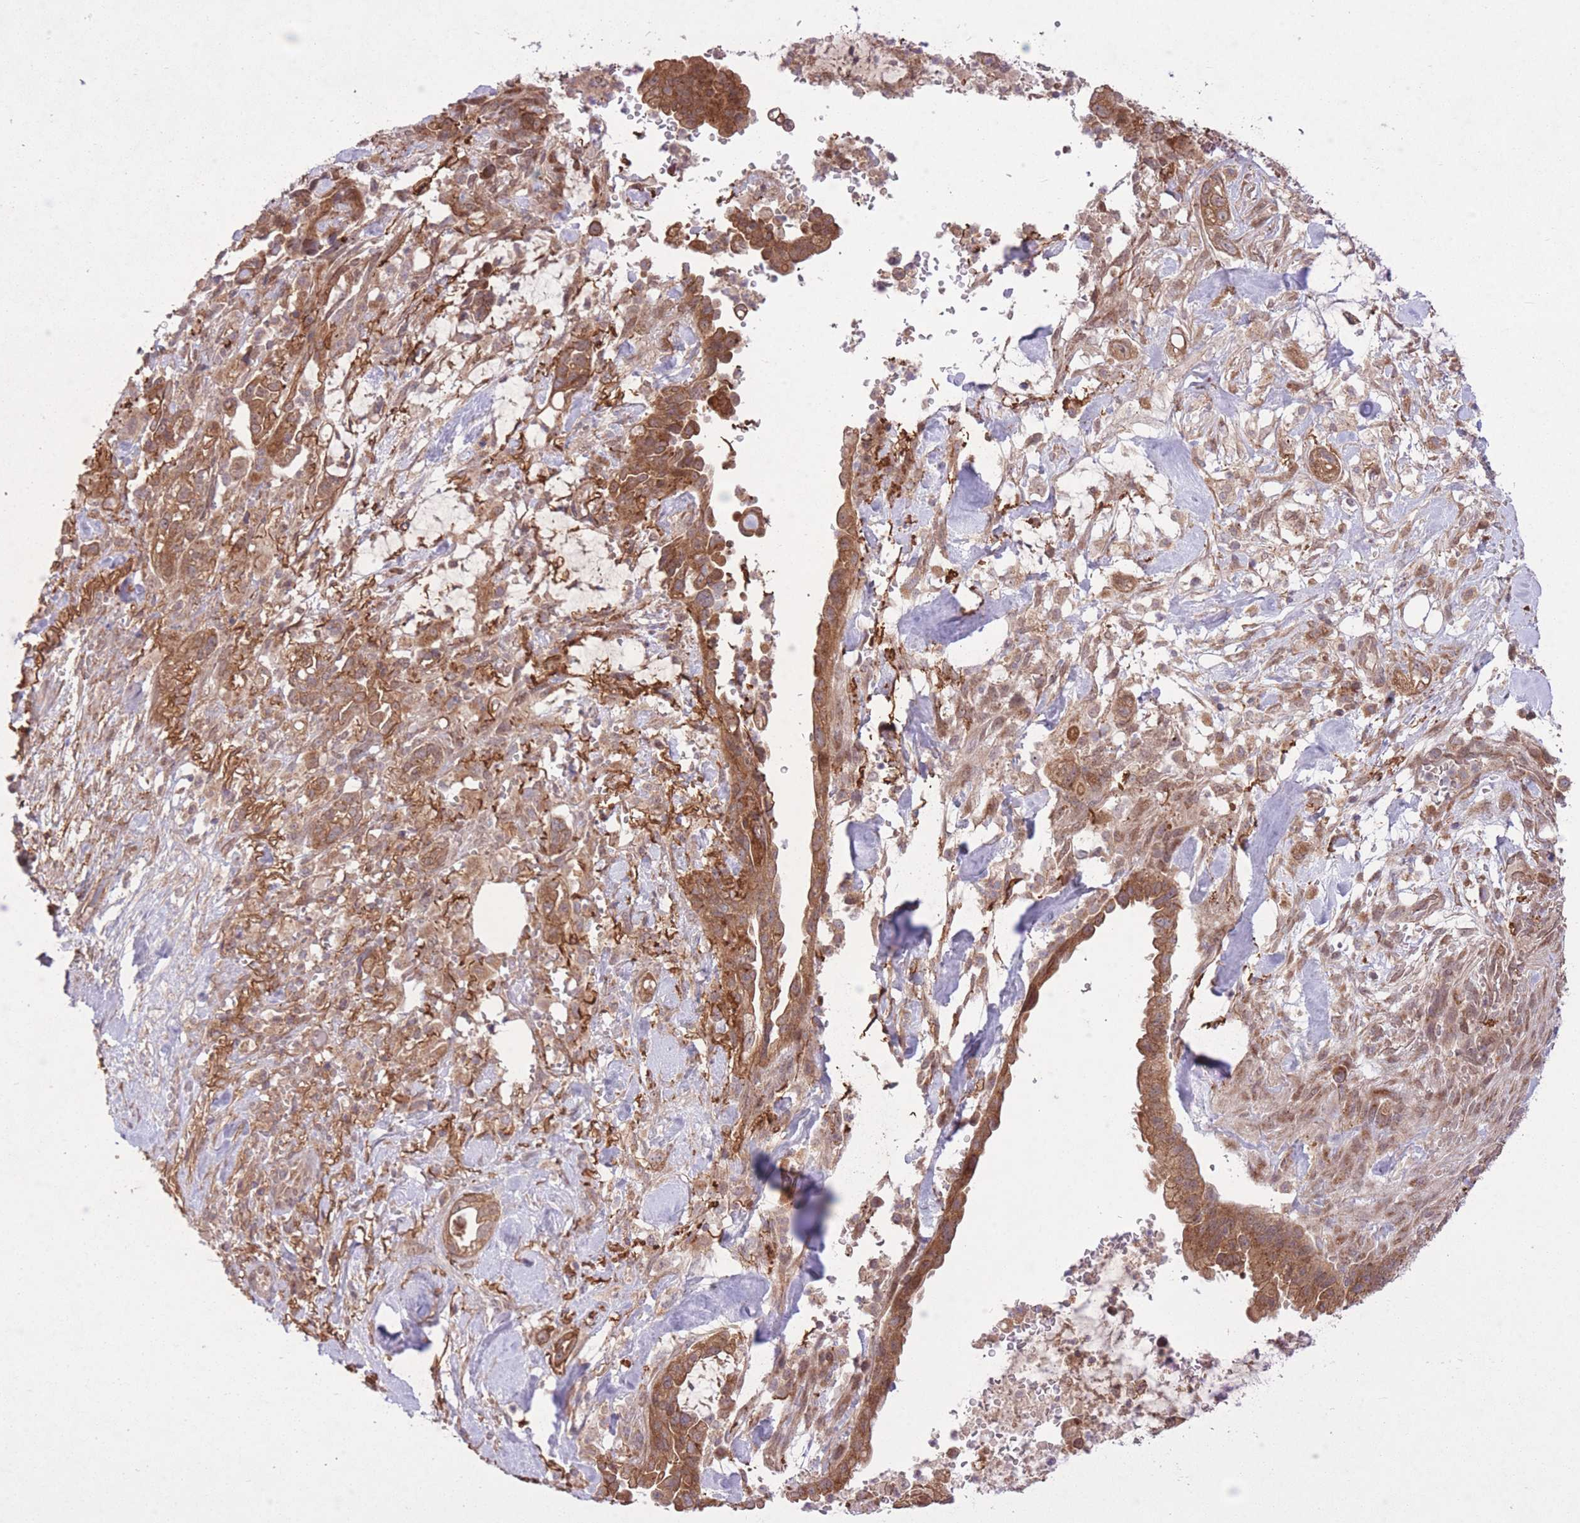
{"staining": {"intensity": "moderate", "quantity": ">75%", "location": "cytoplasmic/membranous"}, "tissue": "pancreatic cancer", "cell_type": "Tumor cells", "image_type": "cancer", "snomed": [{"axis": "morphology", "description": "Adenocarcinoma, NOS"}, {"axis": "topography", "description": "Pancreas"}], "caption": "The photomicrograph shows staining of adenocarcinoma (pancreatic), revealing moderate cytoplasmic/membranous protein expression (brown color) within tumor cells. Using DAB (3,3'-diaminobenzidine) (brown) and hematoxylin (blue) stains, captured at high magnification using brightfield microscopy.", "gene": "ZNF391", "patient": {"sex": "male", "age": 44}}